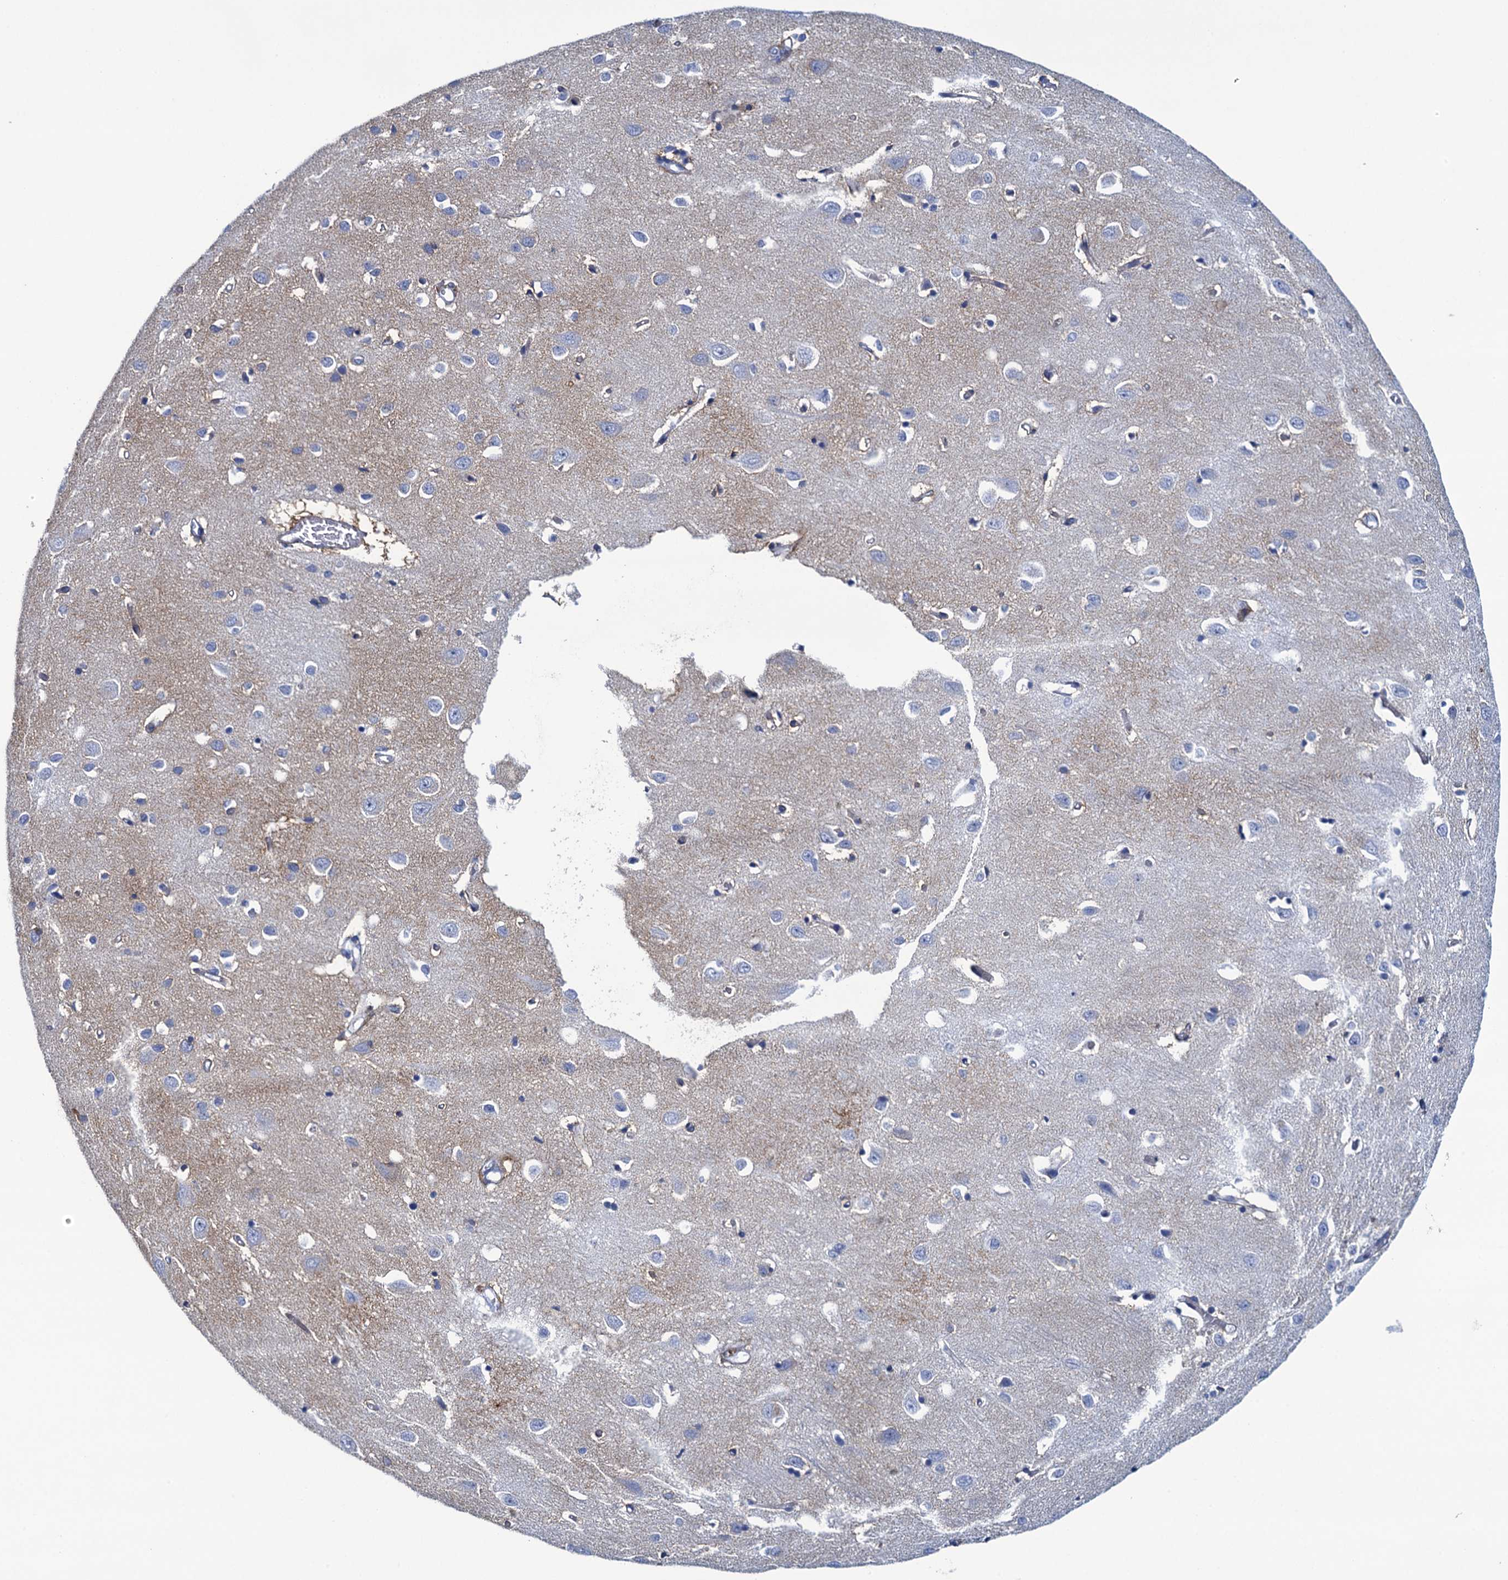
{"staining": {"intensity": "negative", "quantity": "none", "location": "none"}, "tissue": "cerebral cortex", "cell_type": "Endothelial cells", "image_type": "normal", "snomed": [{"axis": "morphology", "description": "Normal tissue, NOS"}, {"axis": "topography", "description": "Cerebral cortex"}], "caption": "Image shows no protein positivity in endothelial cells of unremarkable cerebral cortex.", "gene": "RHCG", "patient": {"sex": "female", "age": 64}}